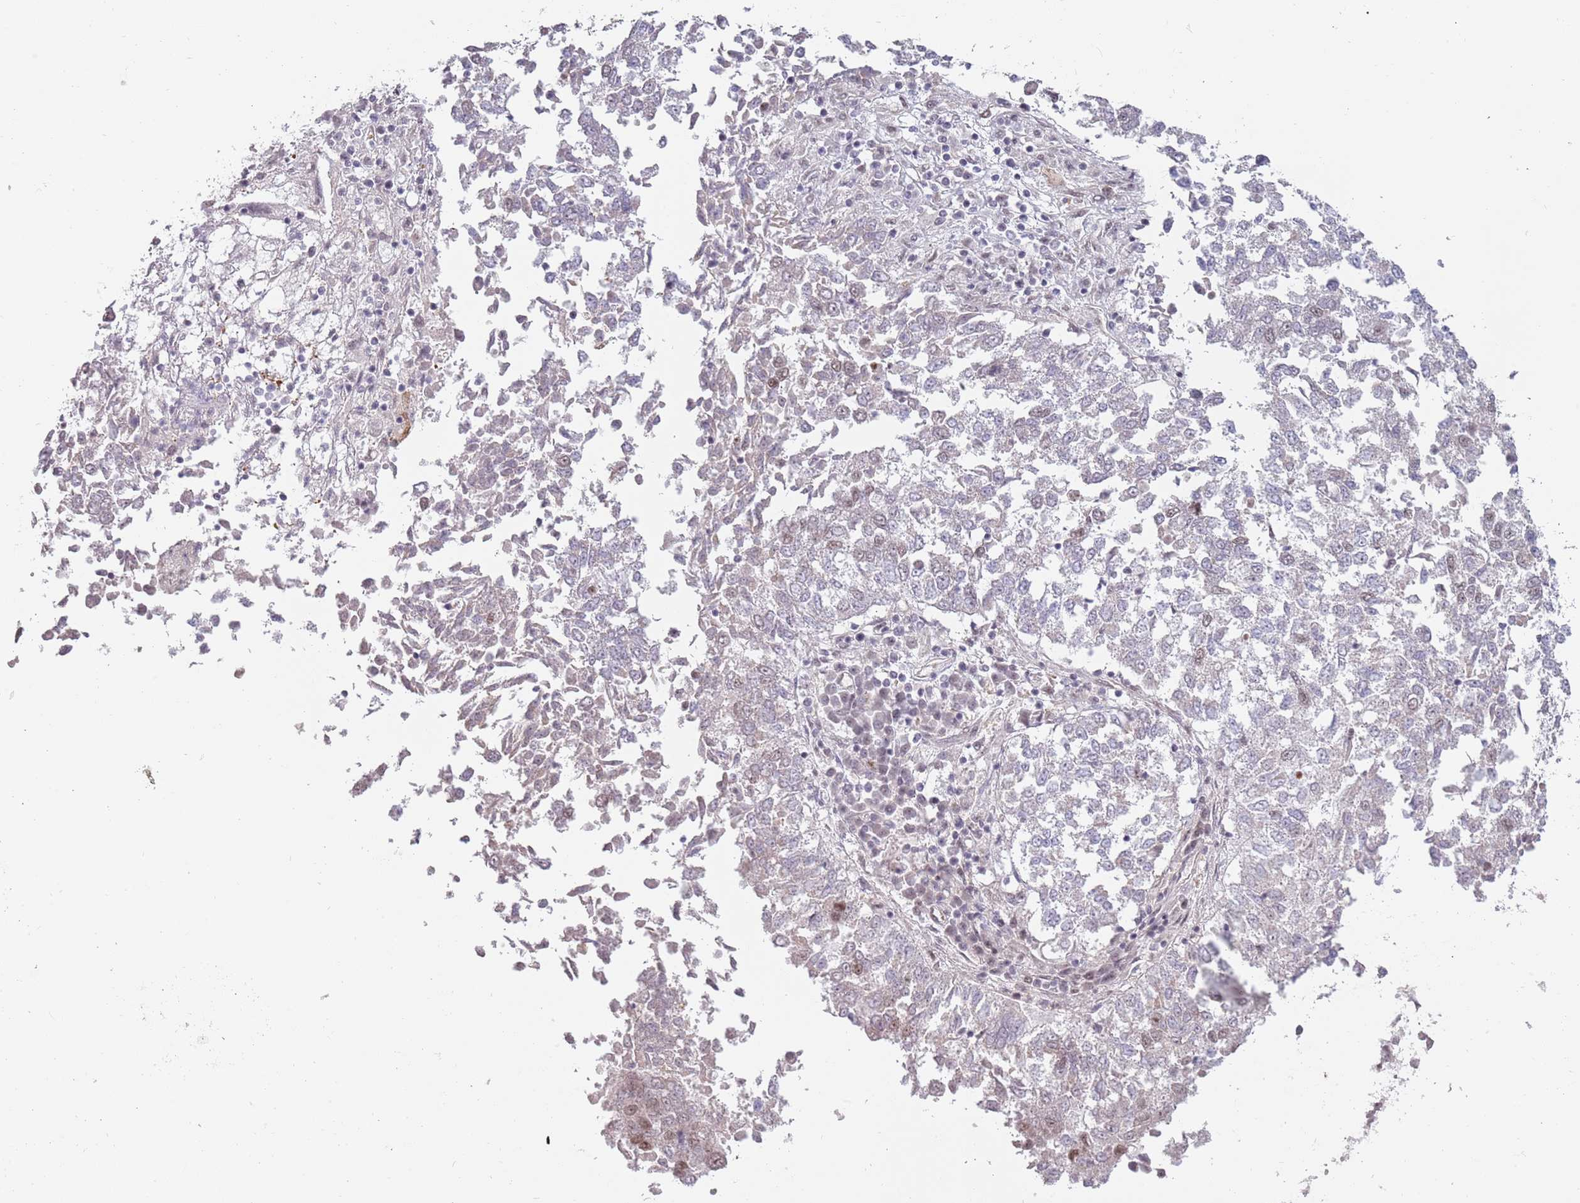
{"staining": {"intensity": "weak", "quantity": "<25%", "location": "nuclear"}, "tissue": "lung cancer", "cell_type": "Tumor cells", "image_type": "cancer", "snomed": [{"axis": "morphology", "description": "Squamous cell carcinoma, NOS"}, {"axis": "topography", "description": "Lung"}], "caption": "Squamous cell carcinoma (lung) was stained to show a protein in brown. There is no significant positivity in tumor cells.", "gene": "REXO4", "patient": {"sex": "male", "age": 73}}